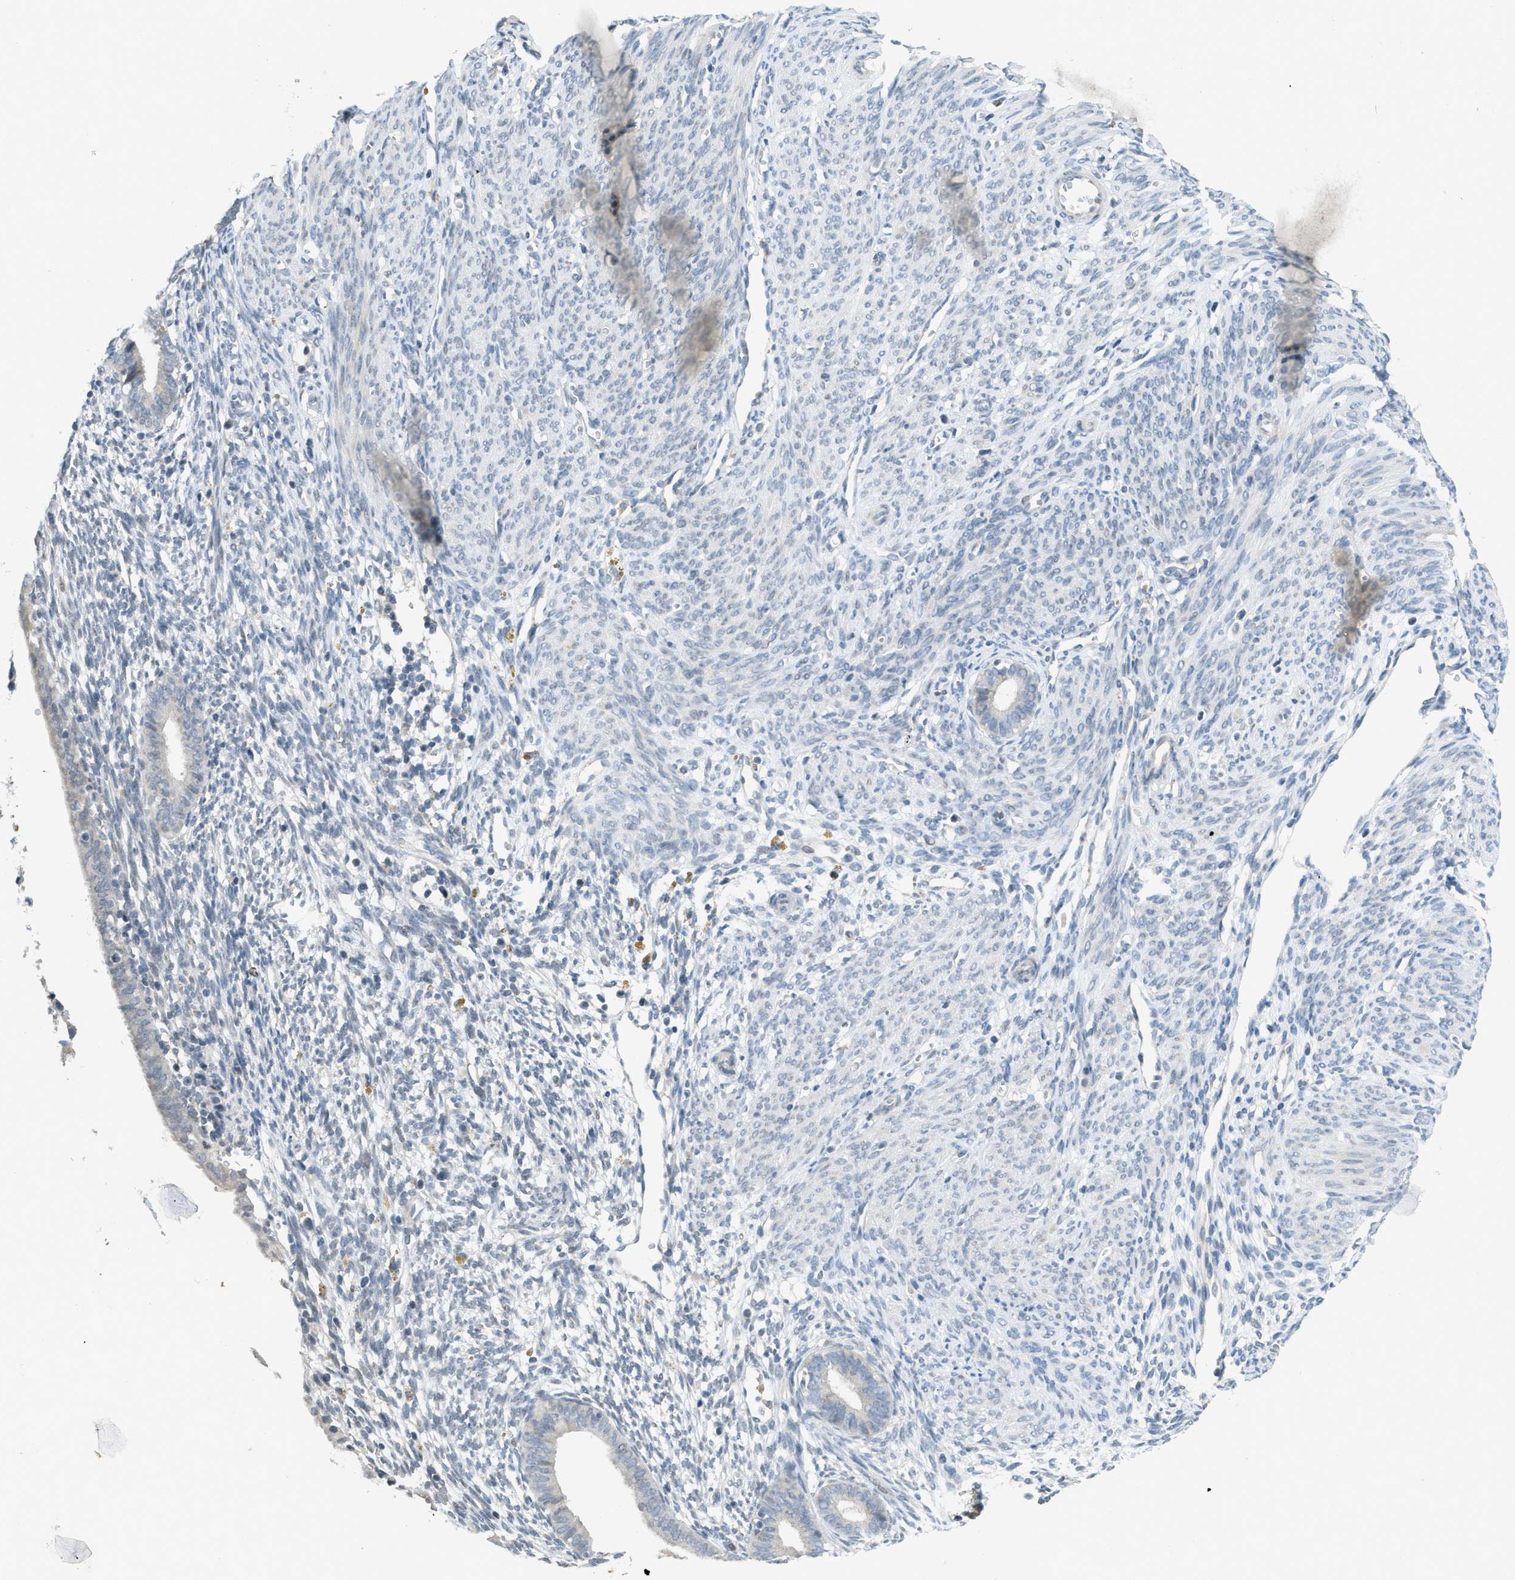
{"staining": {"intensity": "negative", "quantity": "none", "location": "none"}, "tissue": "endometrium", "cell_type": "Cells in endometrial stroma", "image_type": "normal", "snomed": [{"axis": "morphology", "description": "Normal tissue, NOS"}, {"axis": "morphology", "description": "Adenocarcinoma, NOS"}, {"axis": "topography", "description": "Endometrium"}, {"axis": "topography", "description": "Ovary"}], "caption": "High power microscopy image of an IHC photomicrograph of unremarkable endometrium, revealing no significant positivity in cells in endometrial stroma. (DAB immunohistochemistry with hematoxylin counter stain).", "gene": "TXNDC2", "patient": {"sex": "female", "age": 68}}